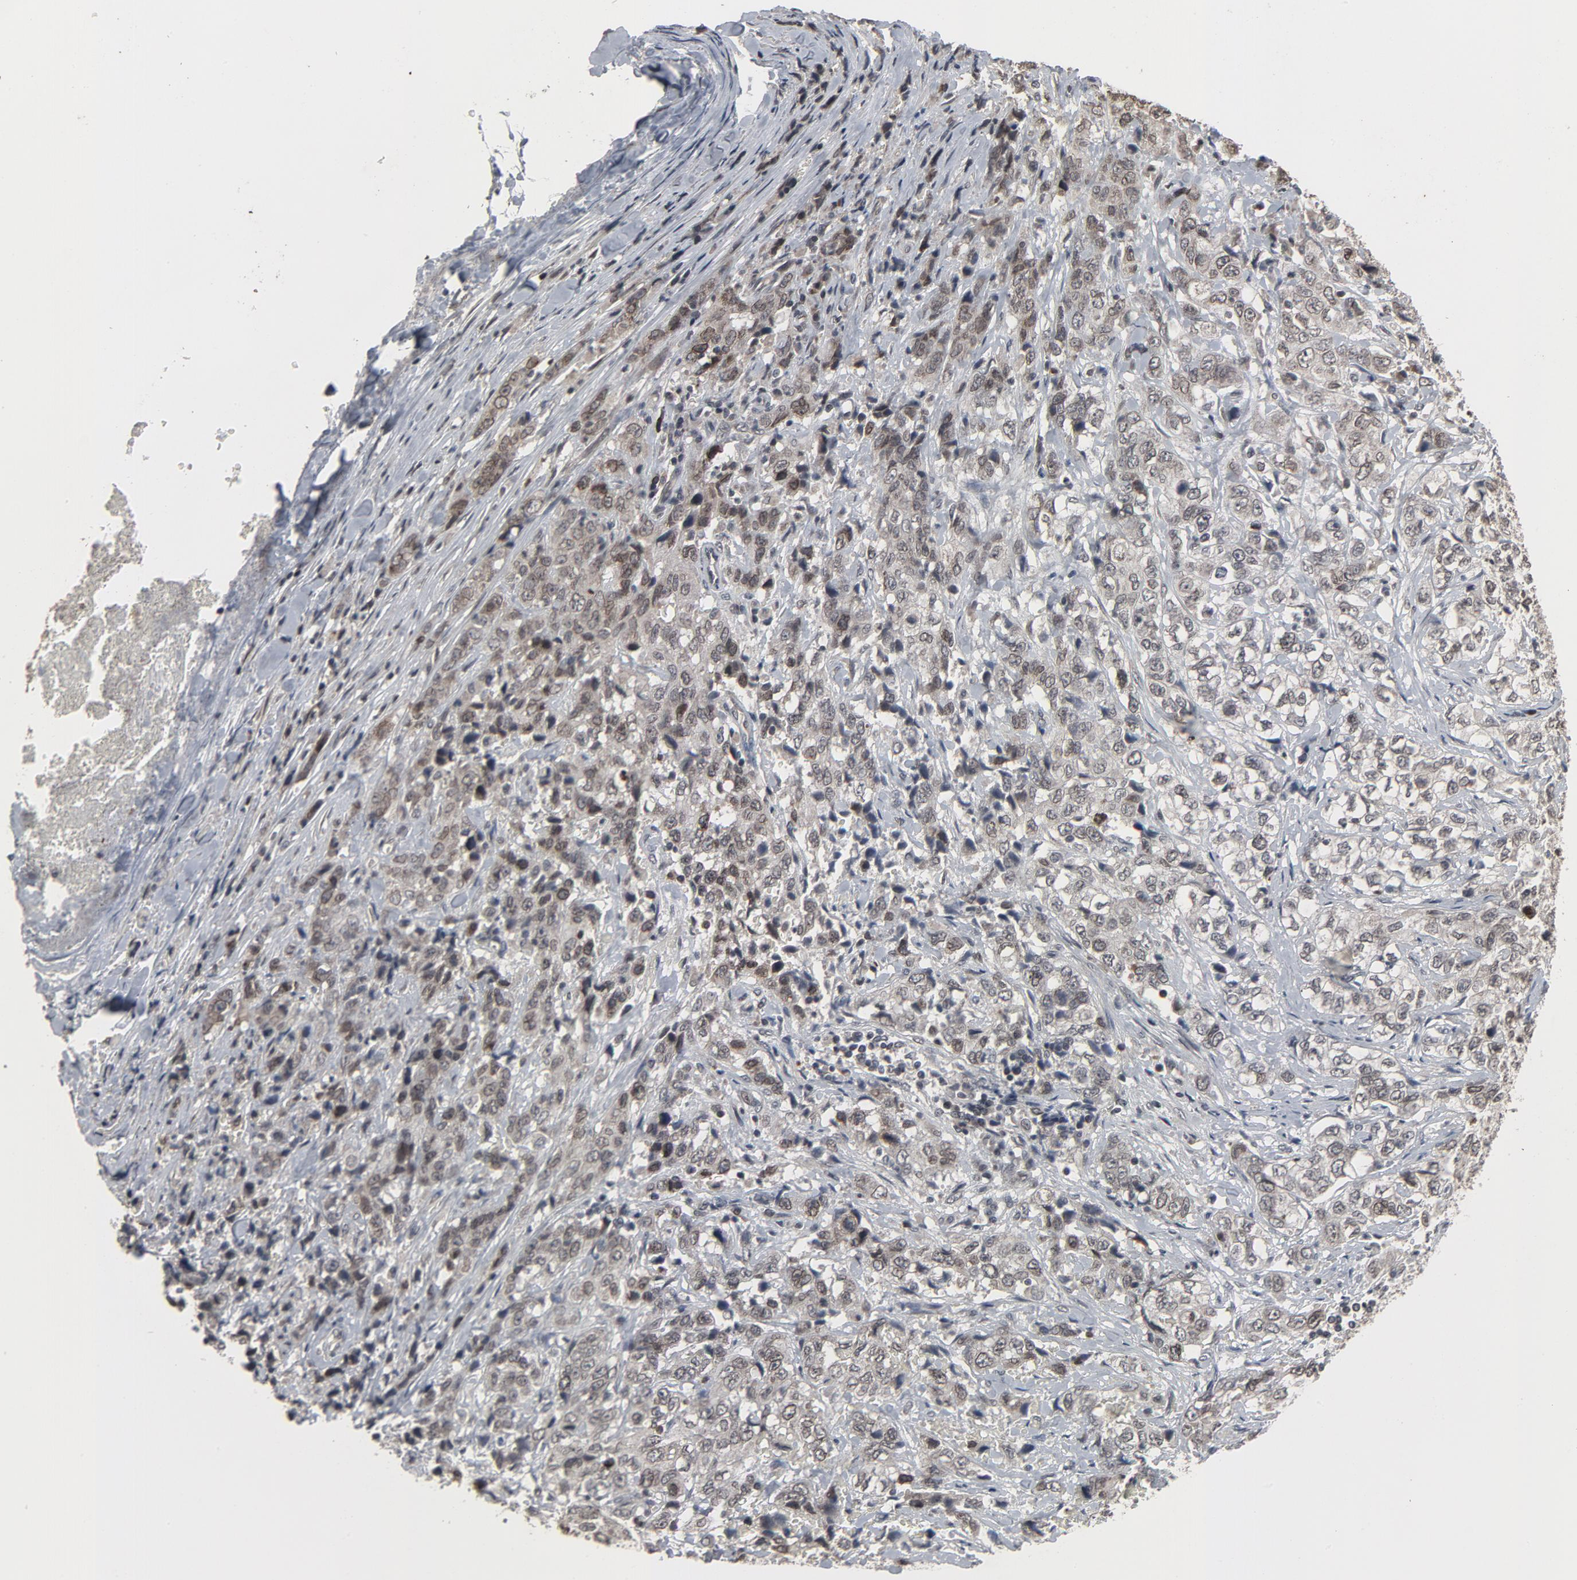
{"staining": {"intensity": "weak", "quantity": "25%-75%", "location": "cytoplasmic/membranous,nuclear"}, "tissue": "stomach cancer", "cell_type": "Tumor cells", "image_type": "cancer", "snomed": [{"axis": "morphology", "description": "Adenocarcinoma, NOS"}, {"axis": "topography", "description": "Stomach"}], "caption": "This micrograph demonstrates IHC staining of stomach adenocarcinoma, with low weak cytoplasmic/membranous and nuclear positivity in about 25%-75% of tumor cells.", "gene": "POM121", "patient": {"sex": "male", "age": 48}}